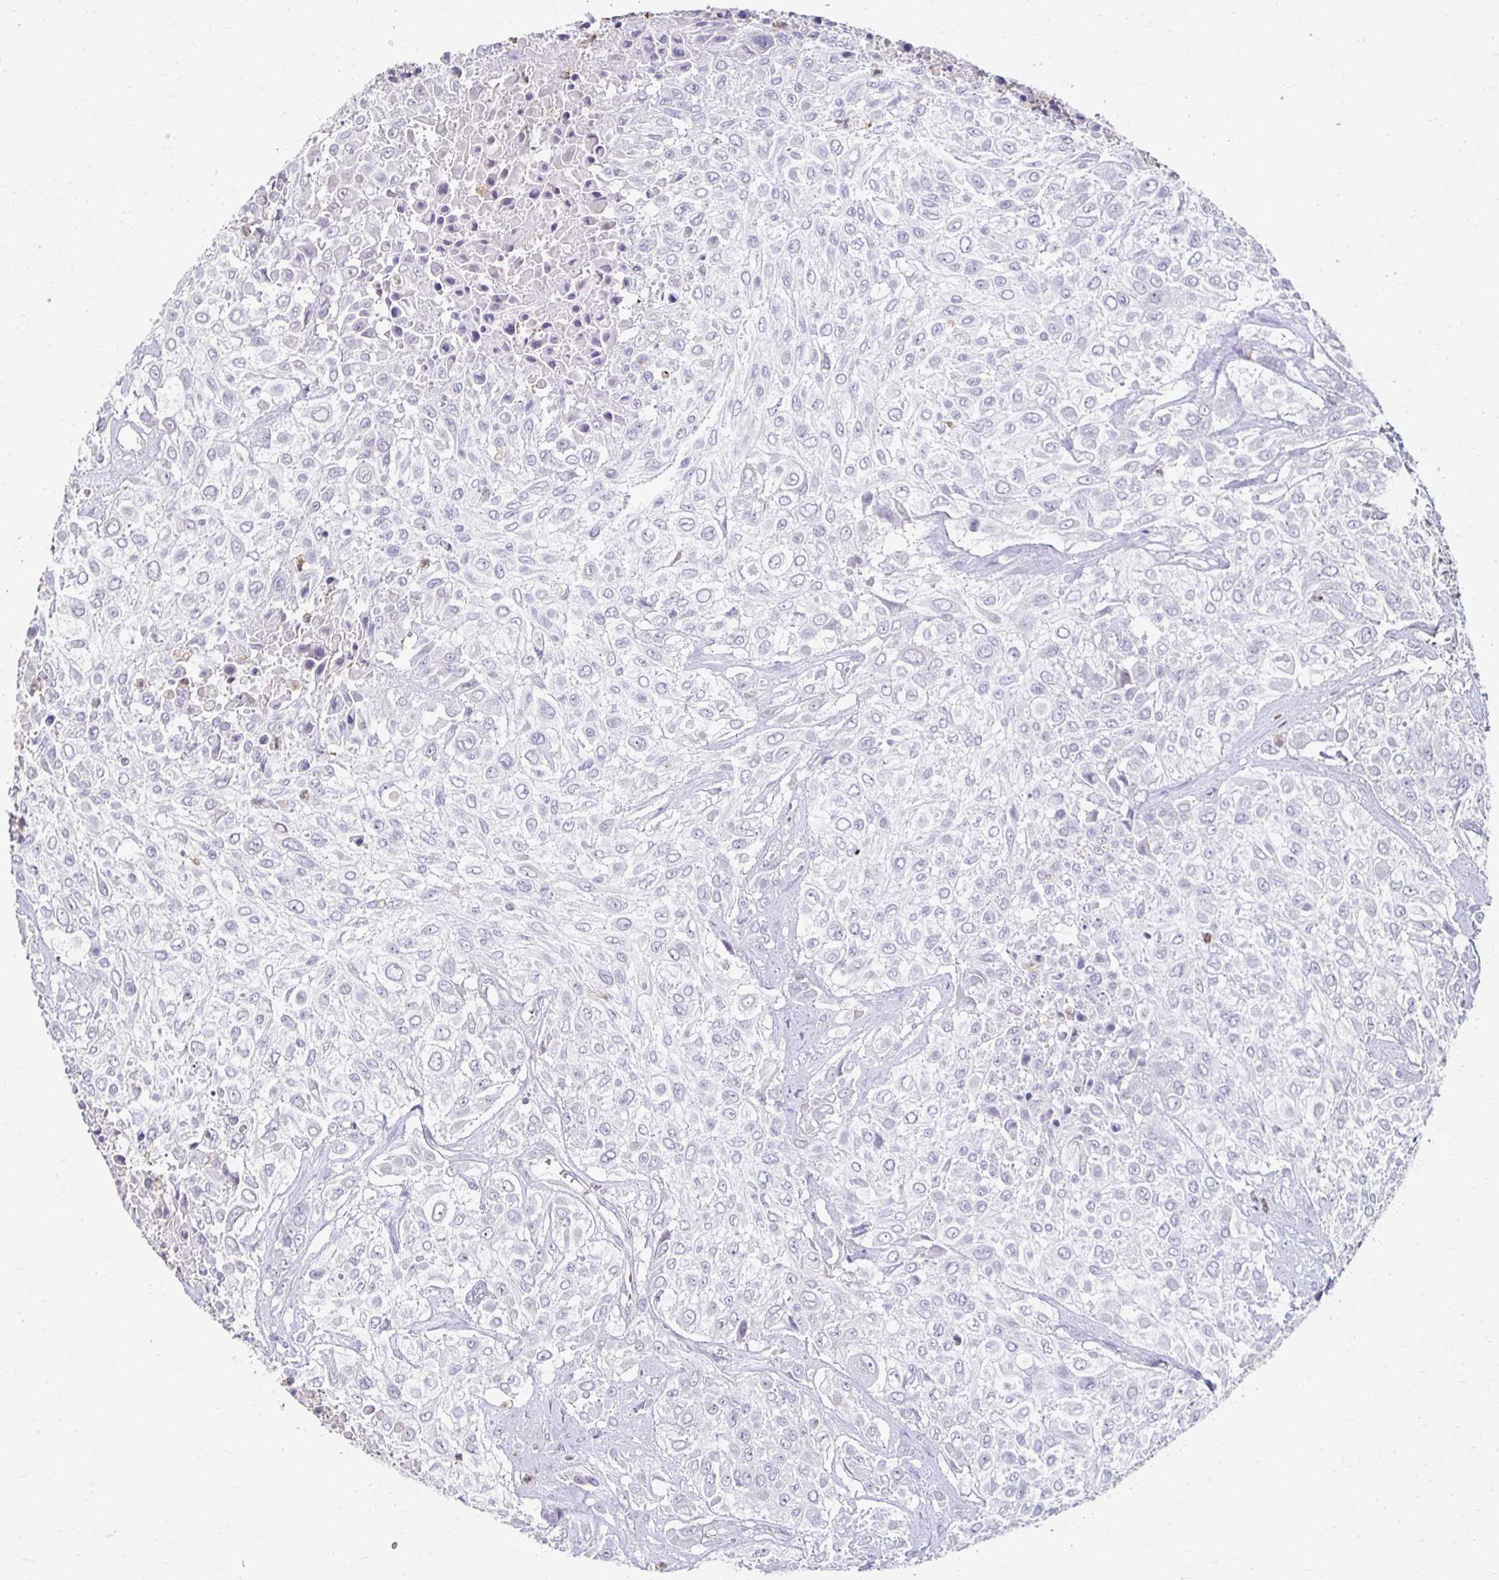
{"staining": {"intensity": "negative", "quantity": "none", "location": "none"}, "tissue": "urothelial cancer", "cell_type": "Tumor cells", "image_type": "cancer", "snomed": [{"axis": "morphology", "description": "Urothelial carcinoma, High grade"}, {"axis": "topography", "description": "Urinary bladder"}], "caption": "Immunohistochemistry (IHC) of human high-grade urothelial carcinoma reveals no staining in tumor cells.", "gene": "GK2", "patient": {"sex": "male", "age": 57}}